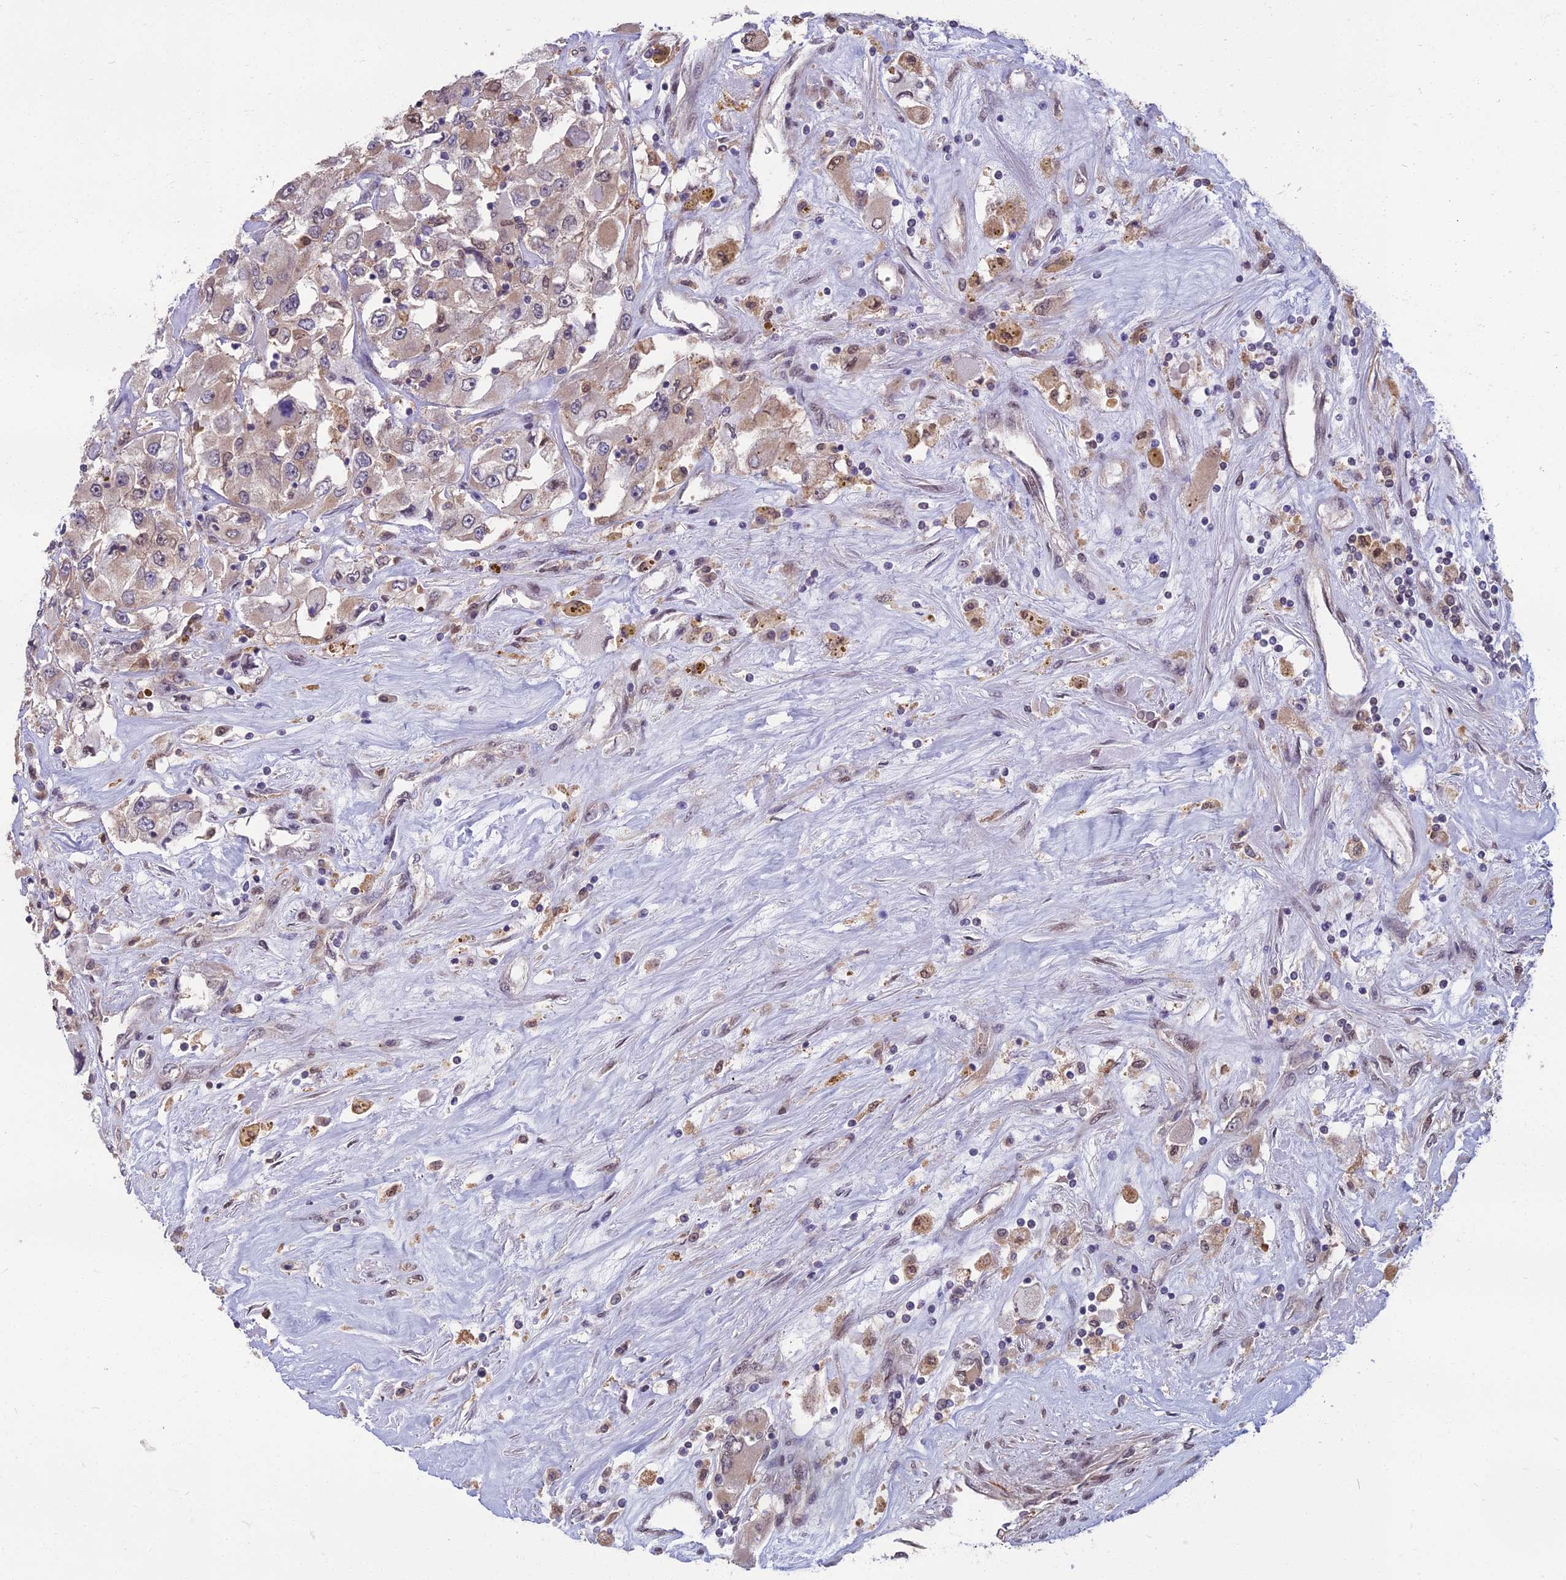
{"staining": {"intensity": "weak", "quantity": "<25%", "location": "nuclear"}, "tissue": "renal cancer", "cell_type": "Tumor cells", "image_type": "cancer", "snomed": [{"axis": "morphology", "description": "Adenocarcinoma, NOS"}, {"axis": "topography", "description": "Kidney"}], "caption": "This micrograph is of renal adenocarcinoma stained with immunohistochemistry (IHC) to label a protein in brown with the nuclei are counter-stained blue. There is no staining in tumor cells.", "gene": "NR4A3", "patient": {"sex": "female", "age": 52}}